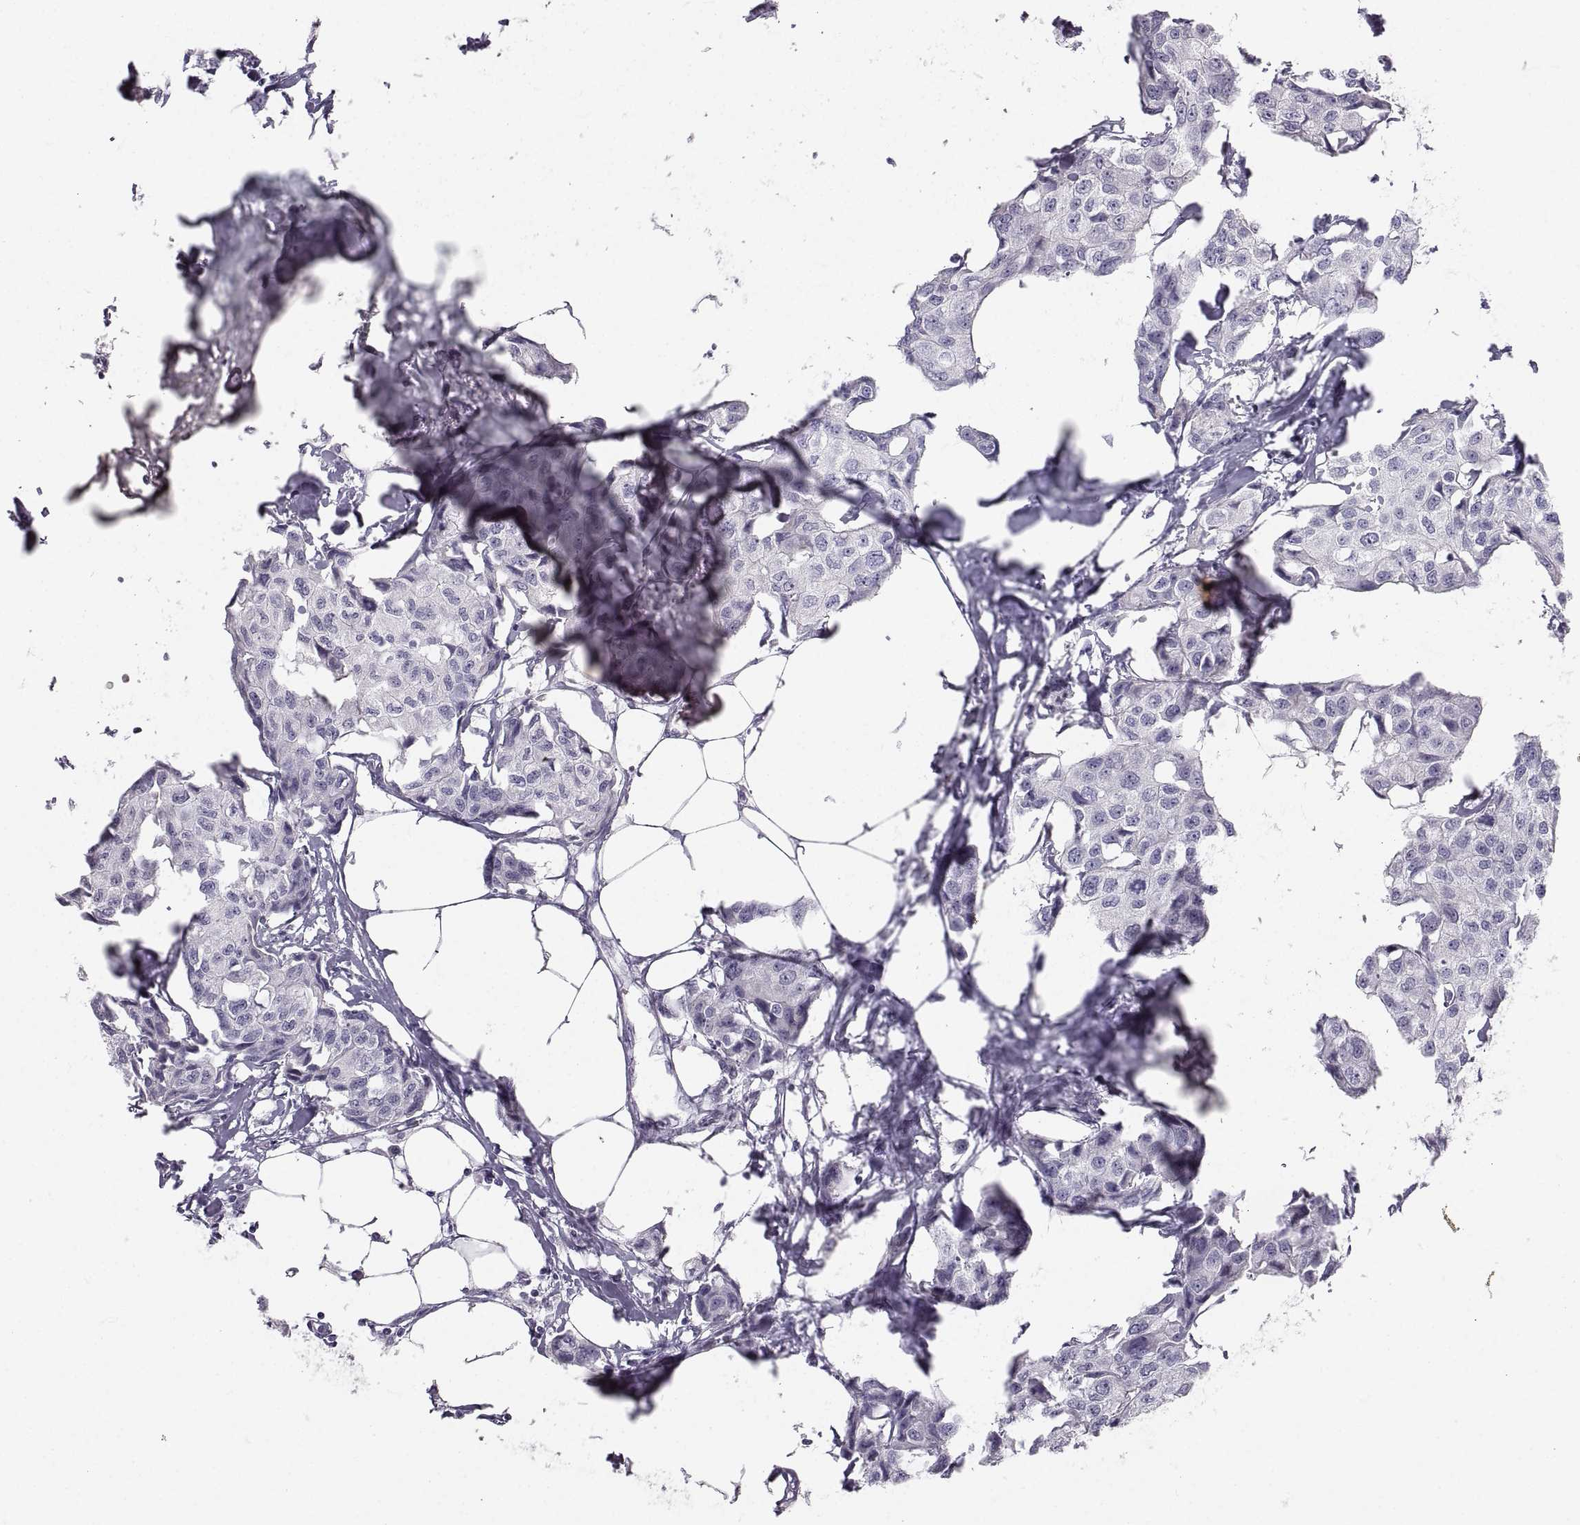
{"staining": {"intensity": "negative", "quantity": "none", "location": "none"}, "tissue": "breast cancer", "cell_type": "Tumor cells", "image_type": "cancer", "snomed": [{"axis": "morphology", "description": "Duct carcinoma"}, {"axis": "topography", "description": "Breast"}], "caption": "Tumor cells show no significant protein positivity in breast cancer.", "gene": "ZNF185", "patient": {"sex": "female", "age": 80}}